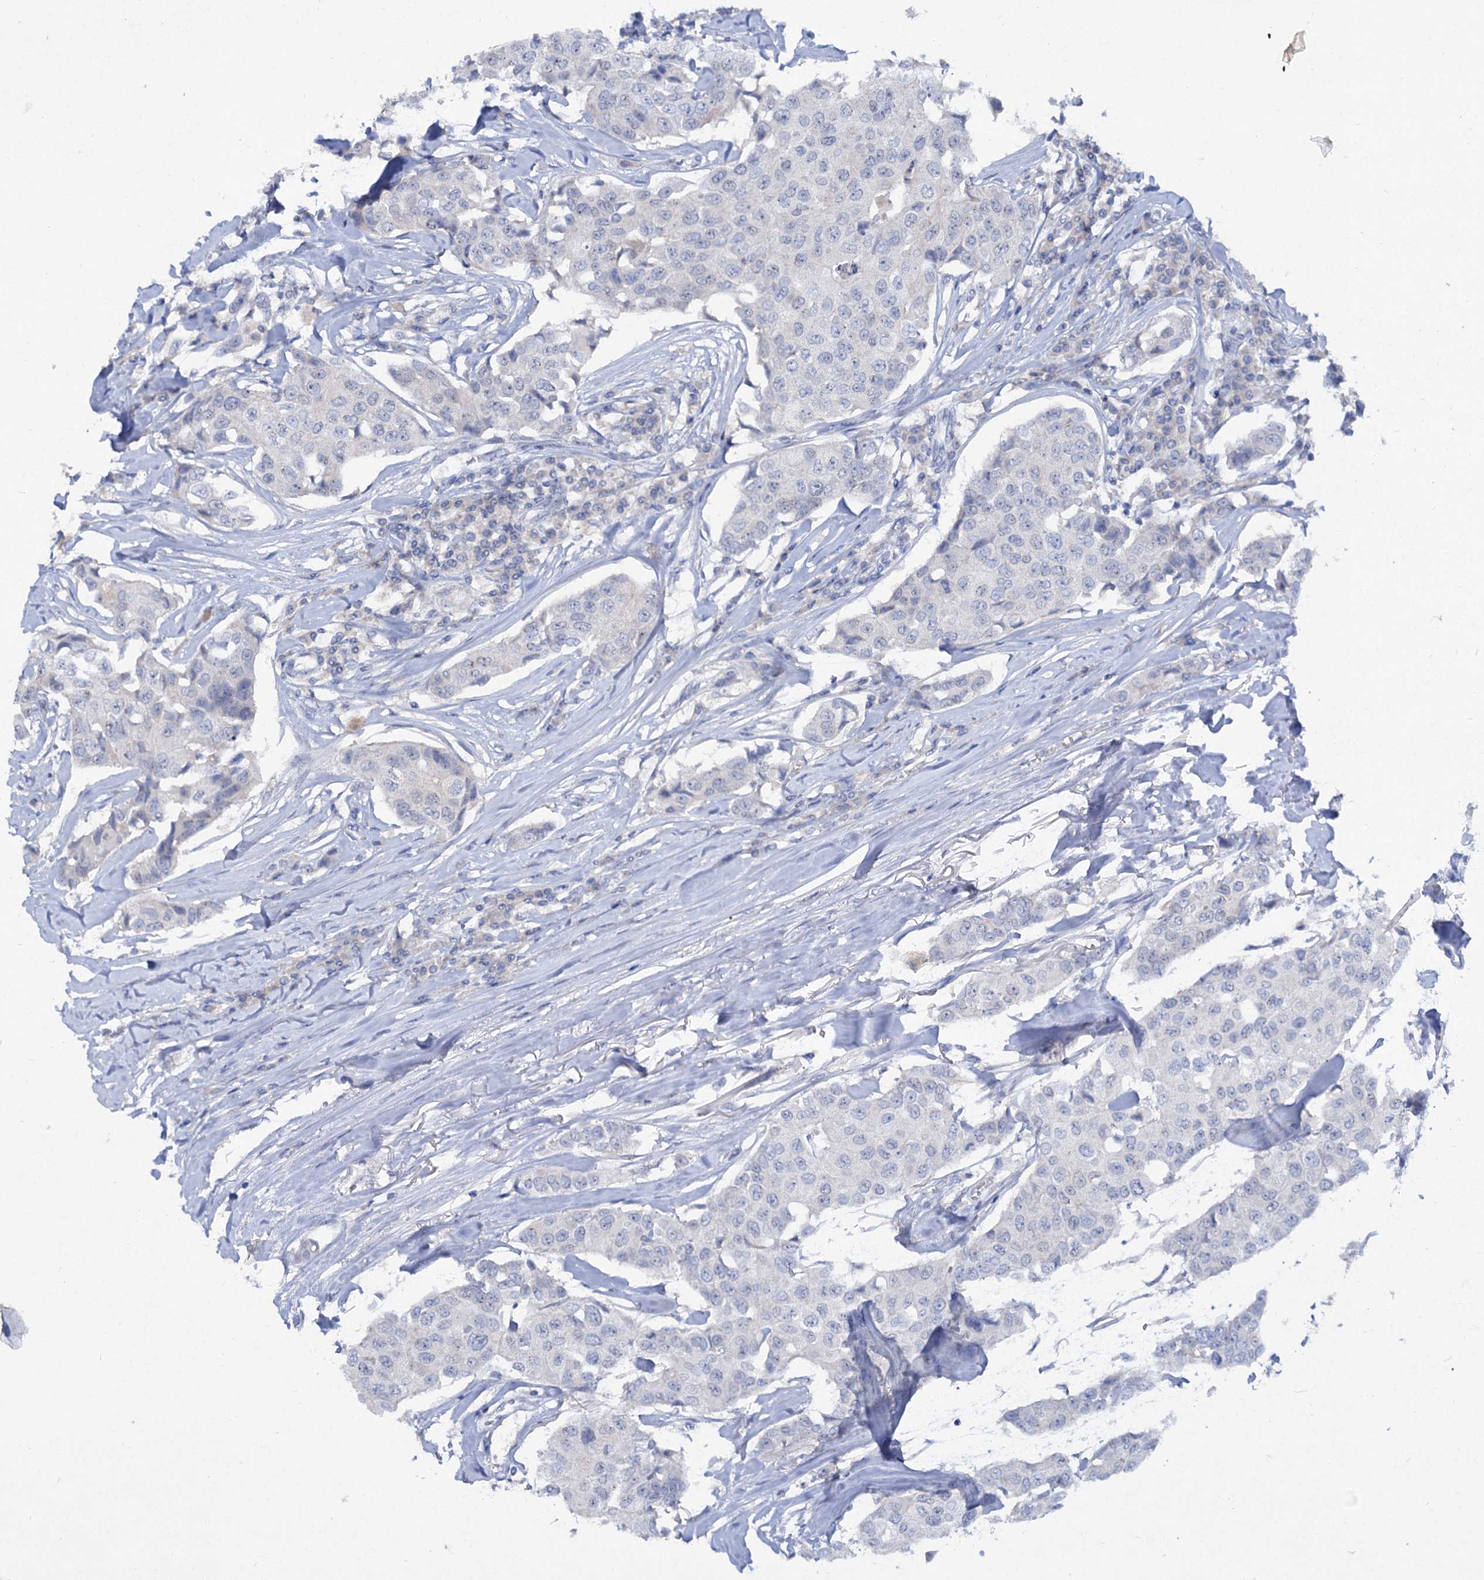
{"staining": {"intensity": "negative", "quantity": "none", "location": "none"}, "tissue": "breast cancer", "cell_type": "Tumor cells", "image_type": "cancer", "snomed": [{"axis": "morphology", "description": "Duct carcinoma"}, {"axis": "topography", "description": "Breast"}], "caption": "IHC micrograph of human breast infiltrating ductal carcinoma stained for a protein (brown), which demonstrates no positivity in tumor cells.", "gene": "ATP4A", "patient": {"sex": "female", "age": 80}}